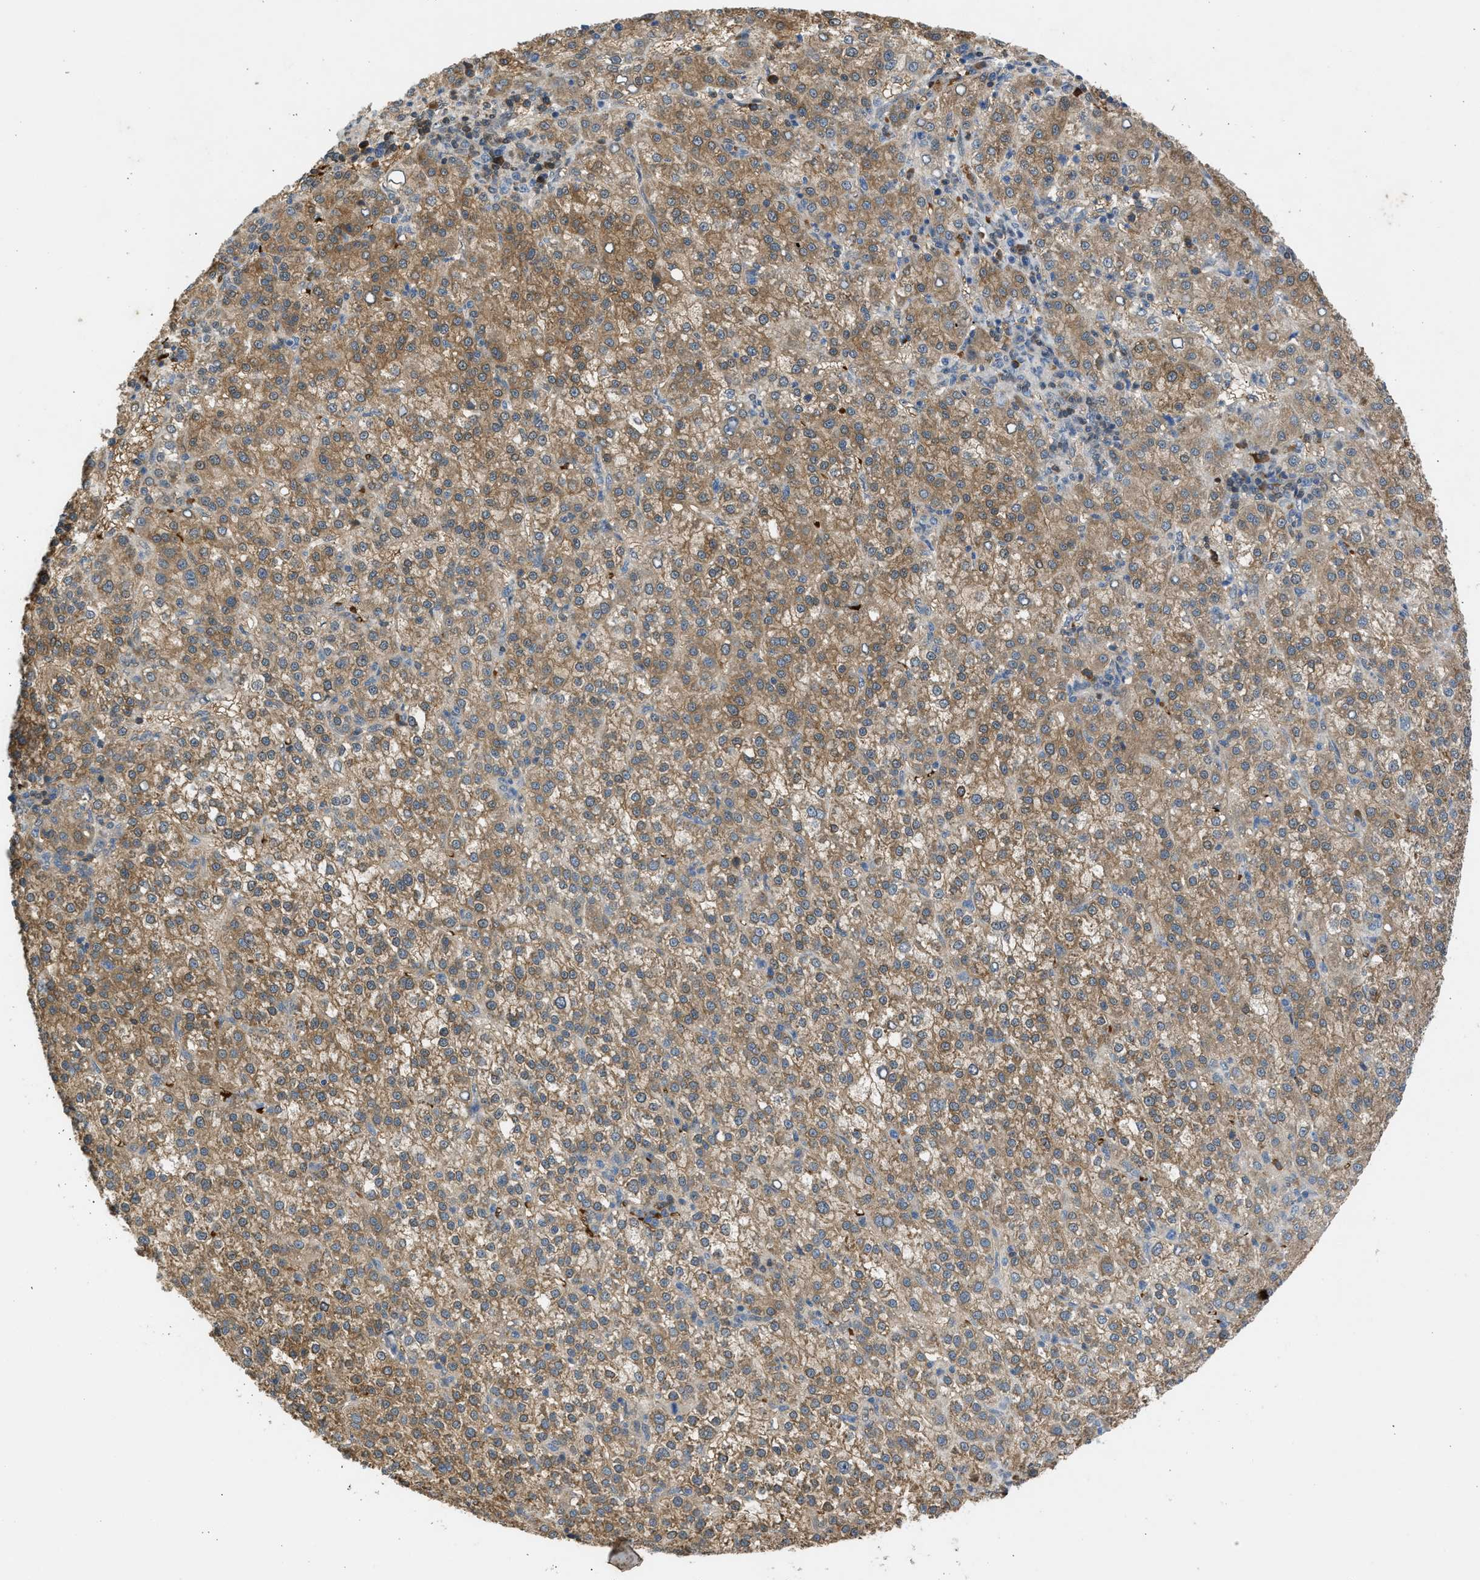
{"staining": {"intensity": "moderate", "quantity": ">75%", "location": "cytoplasmic/membranous"}, "tissue": "liver cancer", "cell_type": "Tumor cells", "image_type": "cancer", "snomed": [{"axis": "morphology", "description": "Carcinoma, Hepatocellular, NOS"}, {"axis": "topography", "description": "Liver"}], "caption": "A micrograph of human hepatocellular carcinoma (liver) stained for a protein exhibits moderate cytoplasmic/membranous brown staining in tumor cells. Nuclei are stained in blue.", "gene": "MAPK7", "patient": {"sex": "female", "age": 58}}